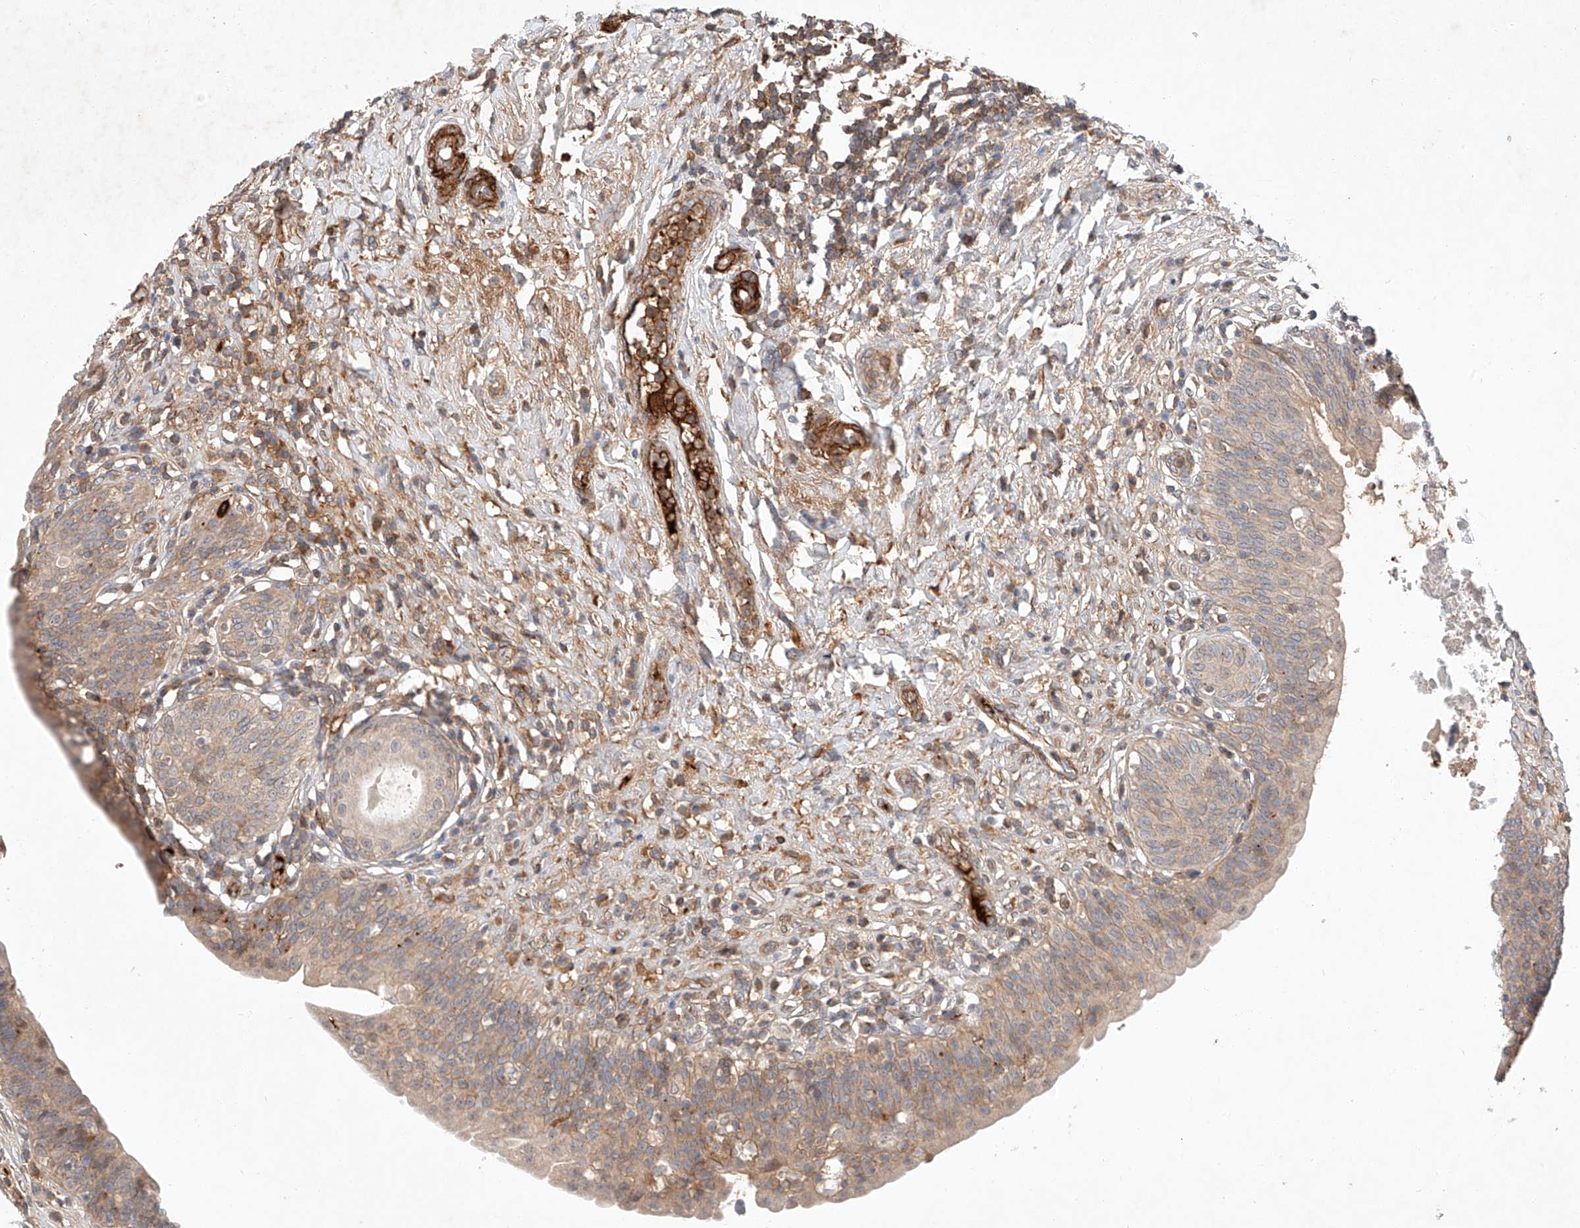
{"staining": {"intensity": "weak", "quantity": ">75%", "location": "cytoplasmic/membranous"}, "tissue": "urinary bladder", "cell_type": "Urothelial cells", "image_type": "normal", "snomed": [{"axis": "morphology", "description": "Normal tissue, NOS"}, {"axis": "topography", "description": "Urinary bladder"}], "caption": "High-power microscopy captured an immunohistochemistry (IHC) micrograph of benign urinary bladder, revealing weak cytoplasmic/membranous staining in approximately >75% of urothelial cells.", "gene": "ARHGAP33", "patient": {"sex": "male", "age": 83}}